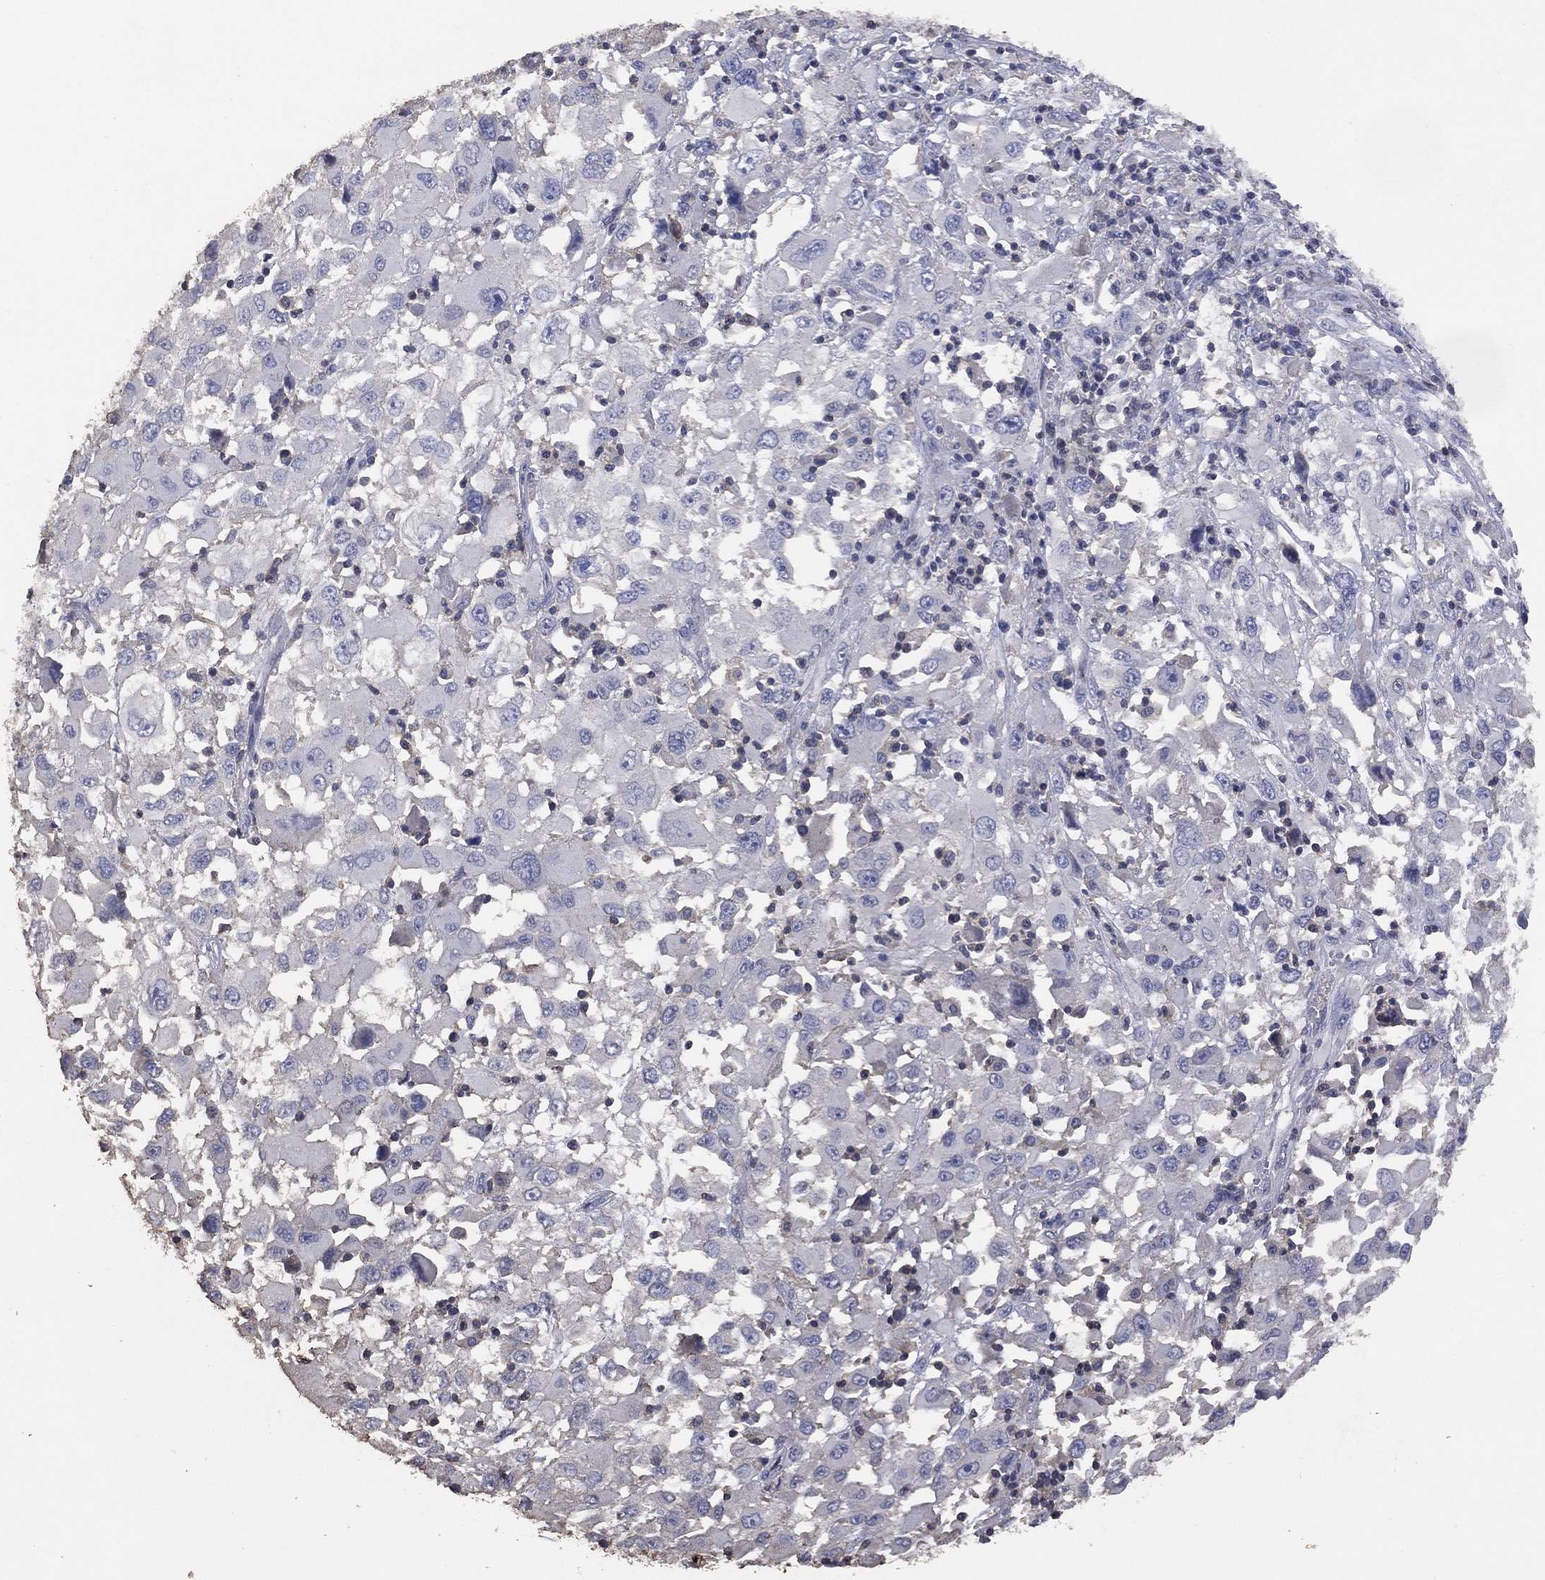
{"staining": {"intensity": "negative", "quantity": "none", "location": "none"}, "tissue": "melanoma", "cell_type": "Tumor cells", "image_type": "cancer", "snomed": [{"axis": "morphology", "description": "Malignant melanoma, Metastatic site"}, {"axis": "topography", "description": "Soft tissue"}], "caption": "Melanoma was stained to show a protein in brown. There is no significant expression in tumor cells.", "gene": "ADPRHL1", "patient": {"sex": "male", "age": 50}}